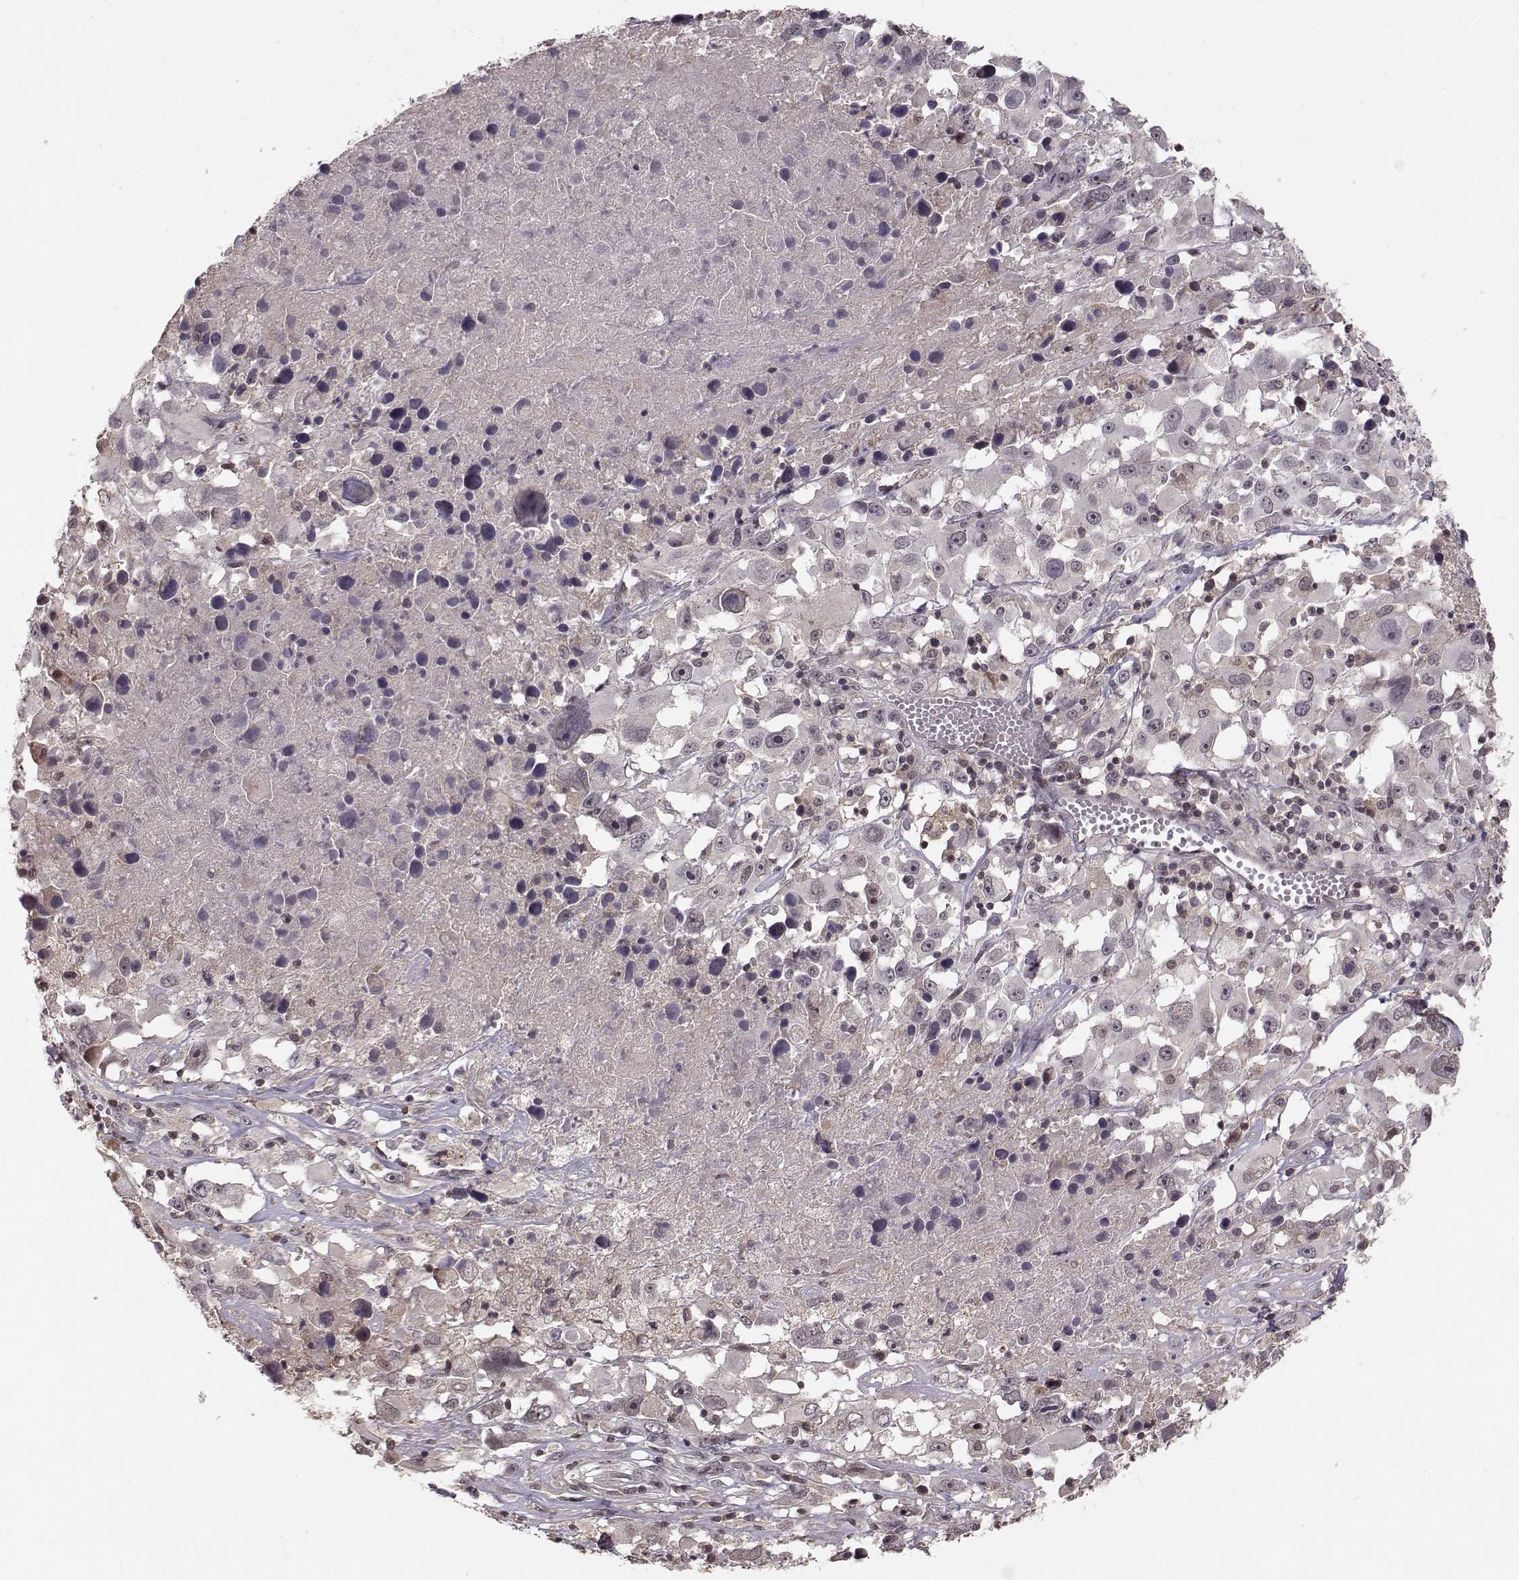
{"staining": {"intensity": "negative", "quantity": "none", "location": "none"}, "tissue": "melanoma", "cell_type": "Tumor cells", "image_type": "cancer", "snomed": [{"axis": "morphology", "description": "Malignant melanoma, Metastatic site"}, {"axis": "topography", "description": "Soft tissue"}], "caption": "High power microscopy photomicrograph of an IHC micrograph of melanoma, revealing no significant expression in tumor cells.", "gene": "PLEKHG3", "patient": {"sex": "male", "age": 50}}